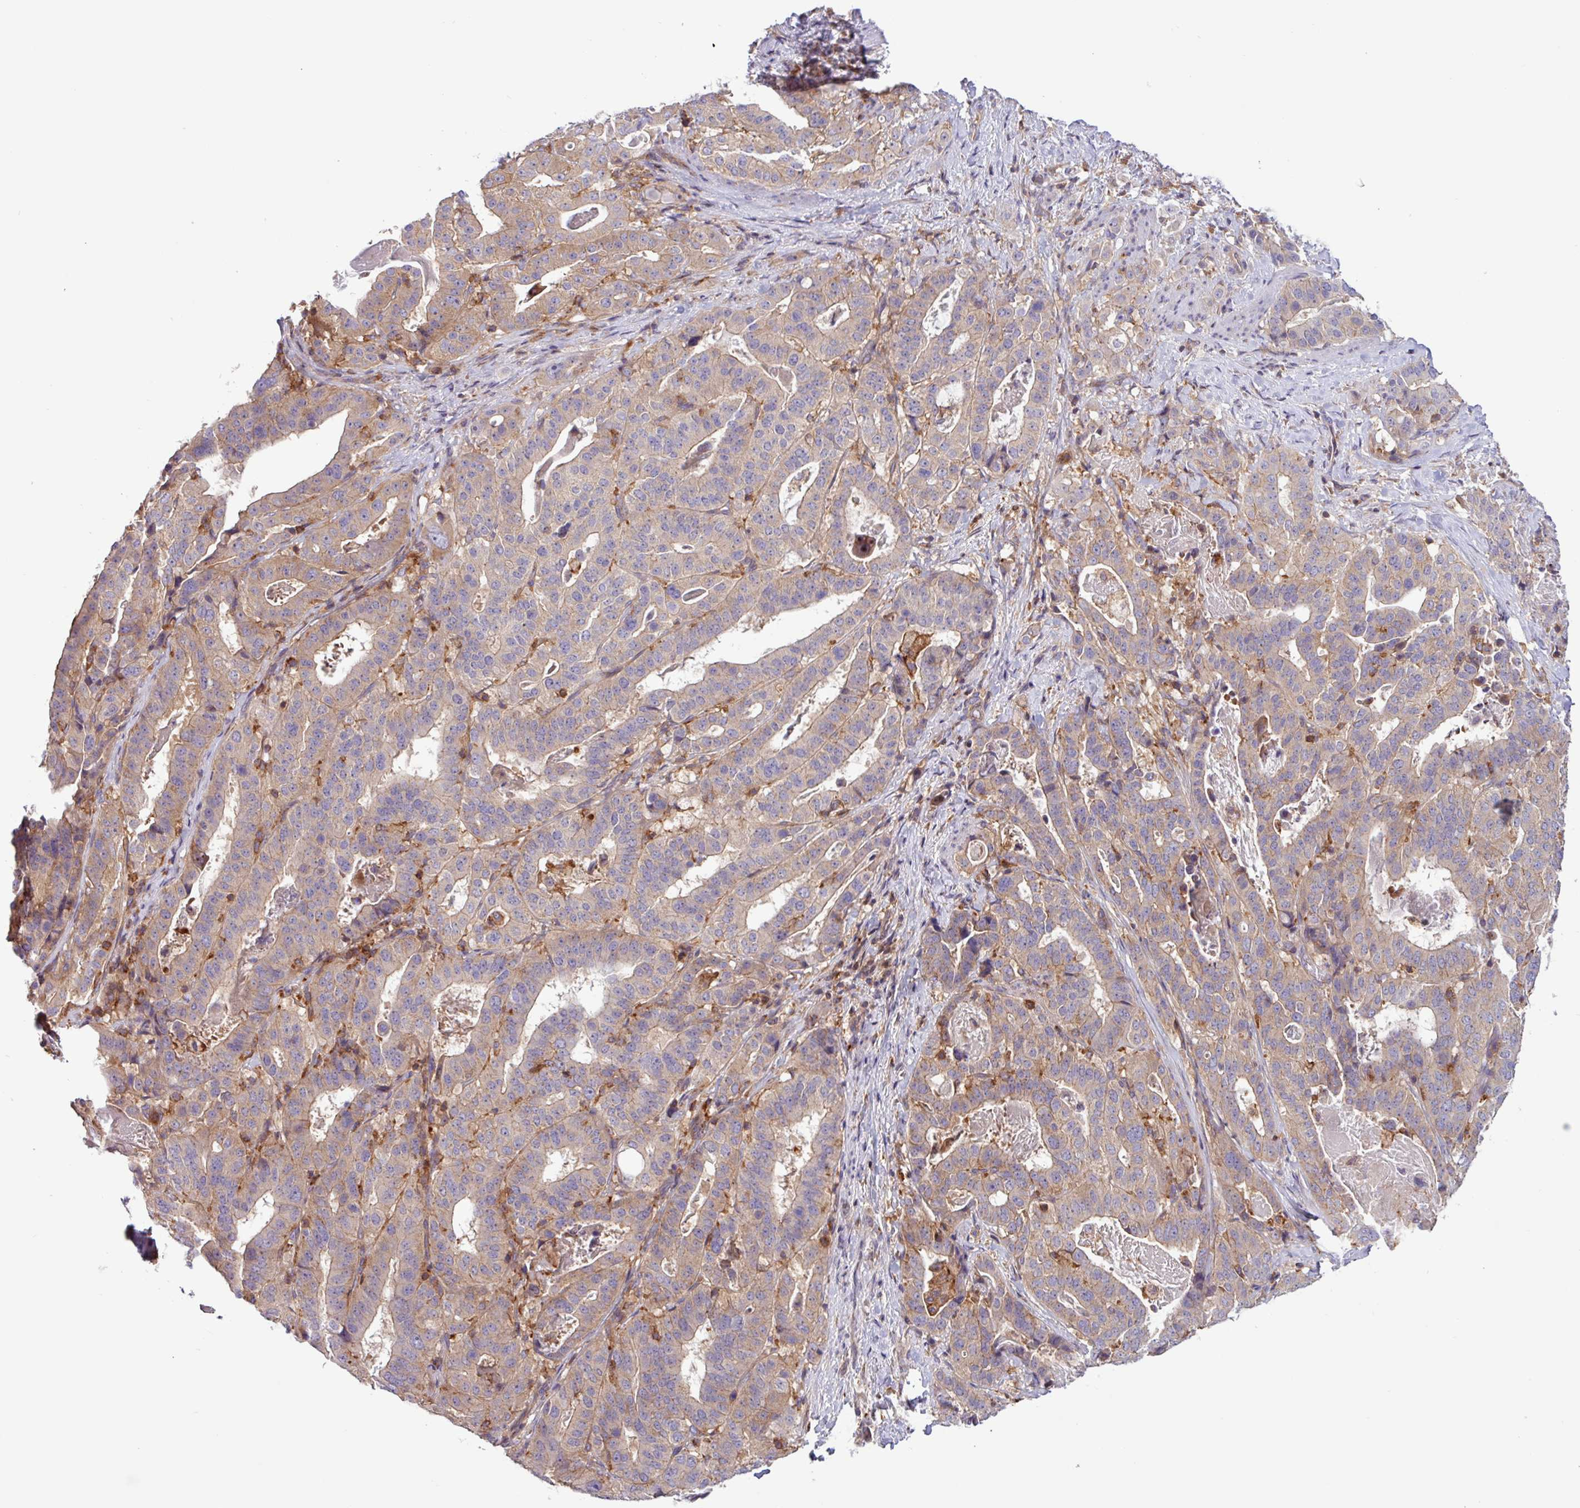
{"staining": {"intensity": "weak", "quantity": "25%-75%", "location": "cytoplasmic/membranous"}, "tissue": "stomach cancer", "cell_type": "Tumor cells", "image_type": "cancer", "snomed": [{"axis": "morphology", "description": "Adenocarcinoma, NOS"}, {"axis": "topography", "description": "Stomach"}], "caption": "IHC photomicrograph of adenocarcinoma (stomach) stained for a protein (brown), which exhibits low levels of weak cytoplasmic/membranous expression in approximately 25%-75% of tumor cells.", "gene": "ACTR3", "patient": {"sex": "male", "age": 48}}